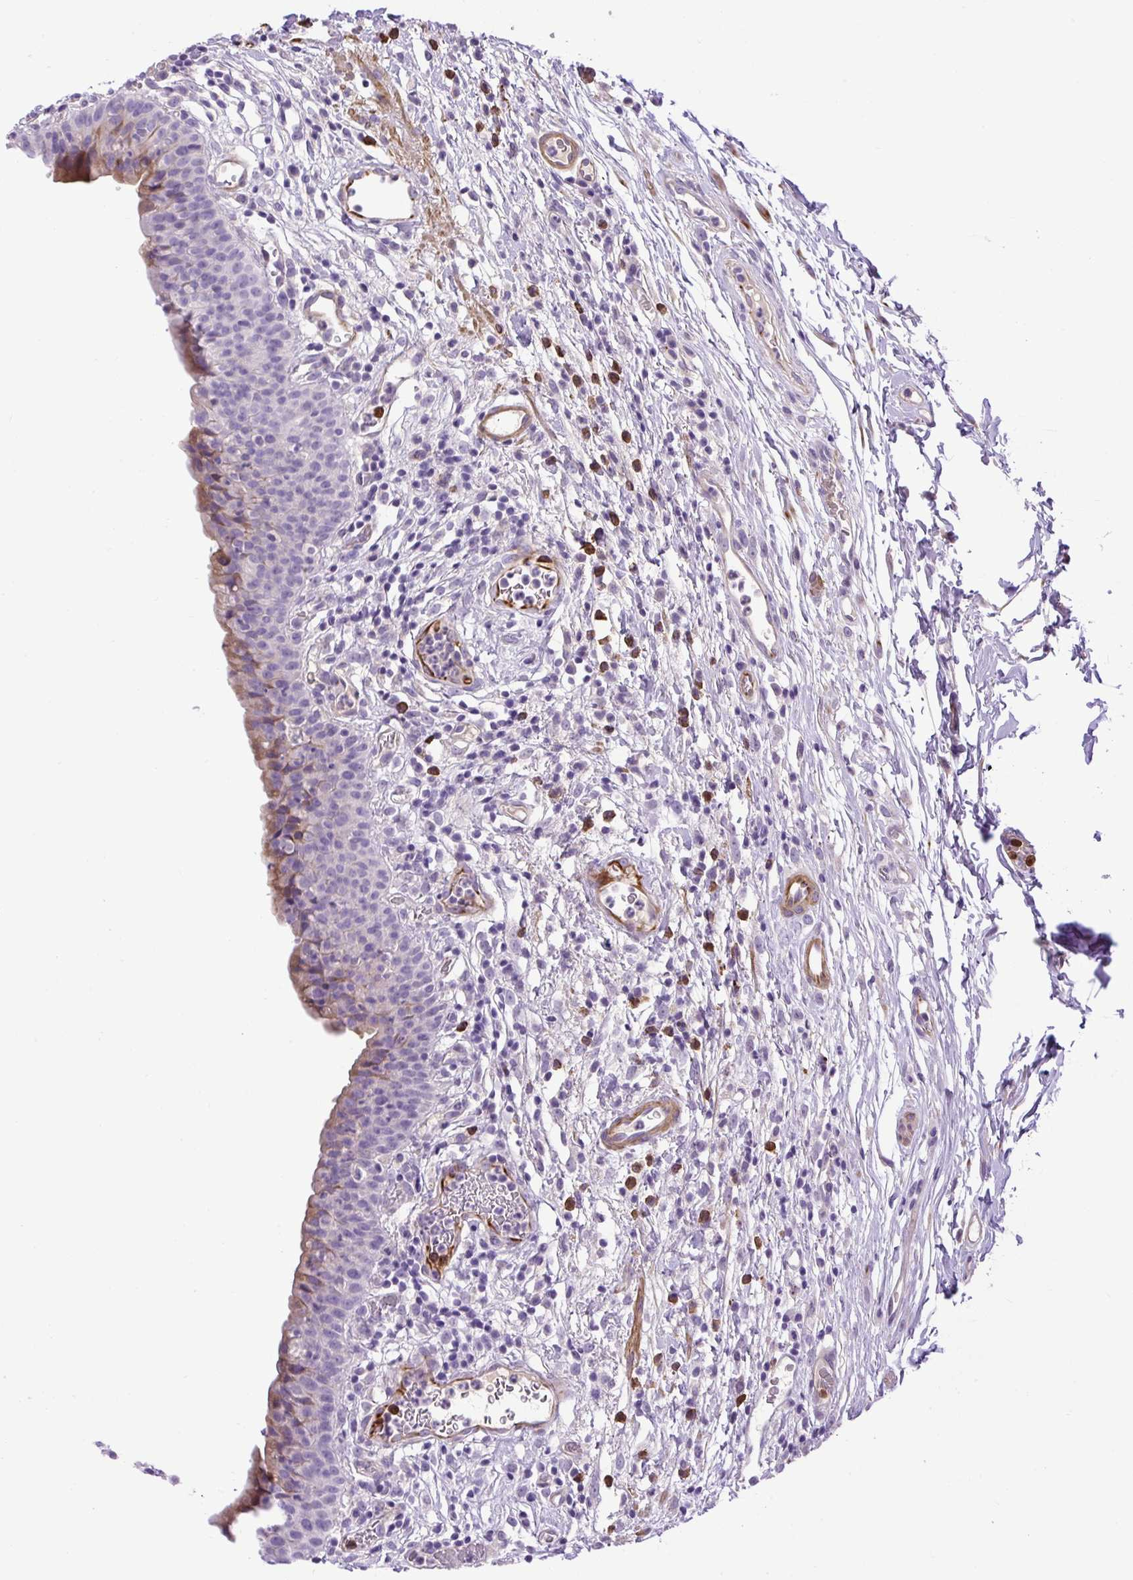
{"staining": {"intensity": "weak", "quantity": "<25%", "location": "cytoplasmic/membranous"}, "tissue": "urinary bladder", "cell_type": "Urothelial cells", "image_type": "normal", "snomed": [{"axis": "morphology", "description": "Normal tissue, NOS"}, {"axis": "morphology", "description": "Inflammation, NOS"}, {"axis": "topography", "description": "Urinary bladder"}], "caption": "Urothelial cells are negative for brown protein staining in unremarkable urinary bladder. Brightfield microscopy of immunohistochemistry (IHC) stained with DAB (brown) and hematoxylin (blue), captured at high magnification.", "gene": "VWA7", "patient": {"sex": "male", "age": 57}}